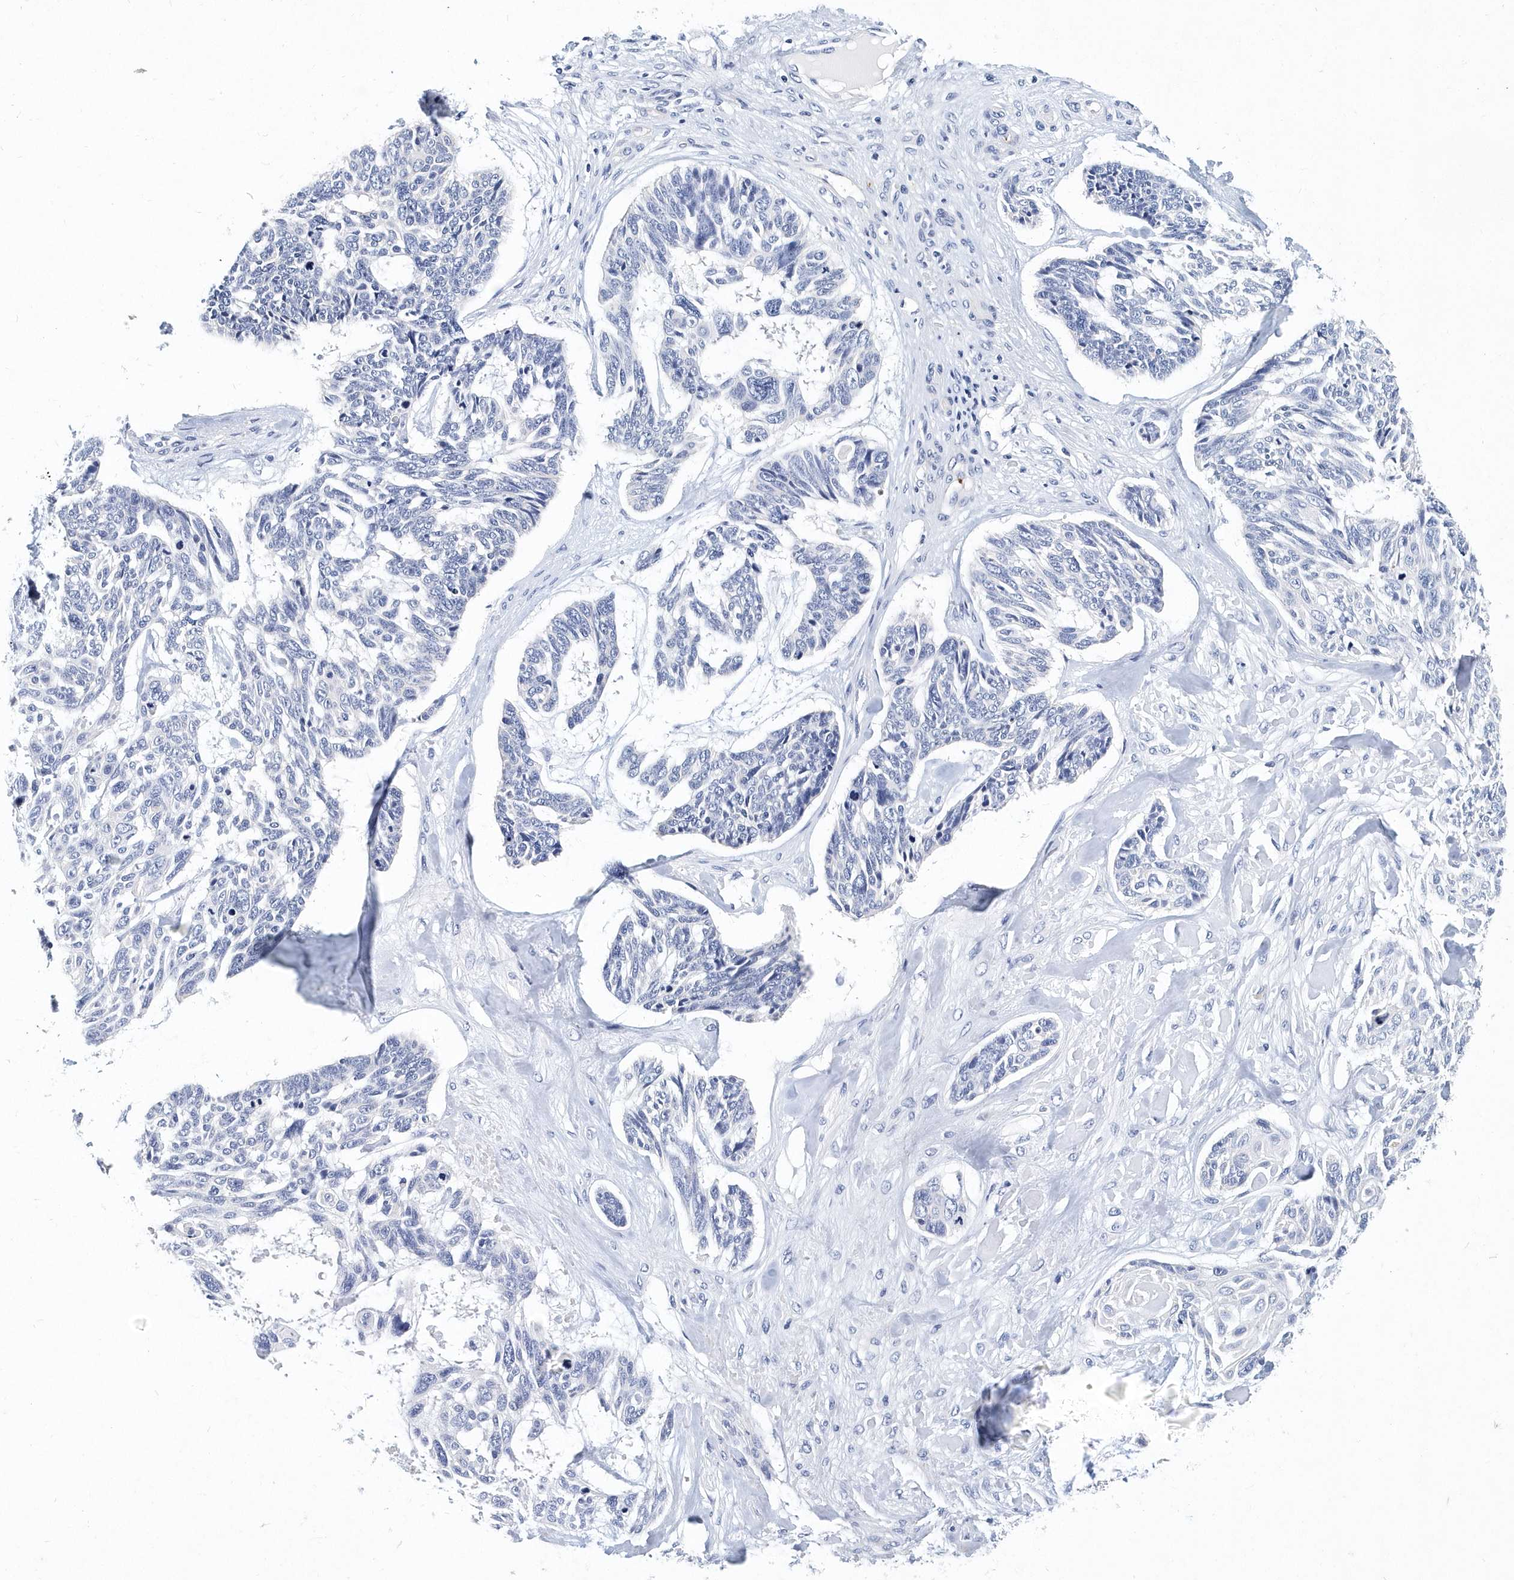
{"staining": {"intensity": "negative", "quantity": "none", "location": "none"}, "tissue": "skin cancer", "cell_type": "Tumor cells", "image_type": "cancer", "snomed": [{"axis": "morphology", "description": "Basal cell carcinoma"}, {"axis": "topography", "description": "Skin"}], "caption": "This histopathology image is of skin cancer stained with immunohistochemistry to label a protein in brown with the nuclei are counter-stained blue. There is no expression in tumor cells.", "gene": "ITGA2B", "patient": {"sex": "male", "age": 88}}